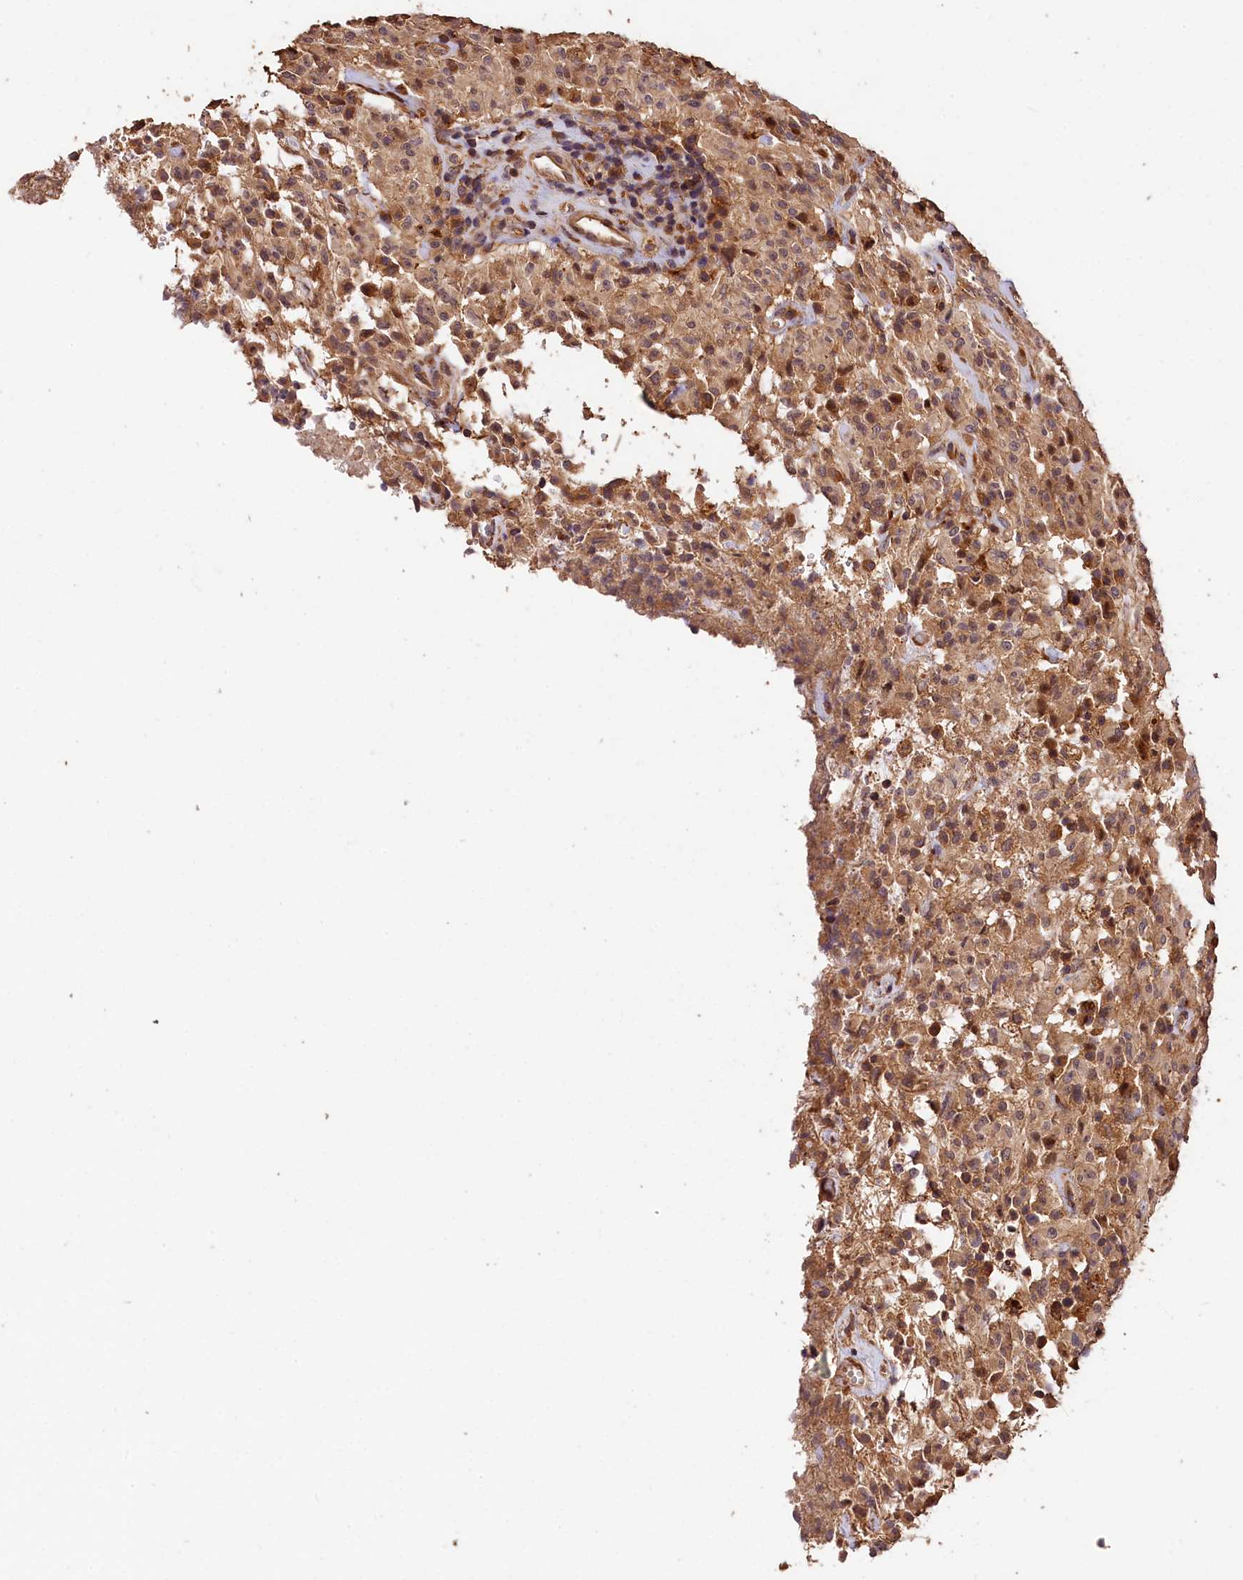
{"staining": {"intensity": "weak", "quantity": ">75%", "location": "cytoplasmic/membranous"}, "tissue": "glioma", "cell_type": "Tumor cells", "image_type": "cancer", "snomed": [{"axis": "morphology", "description": "Glioma, malignant, High grade"}, {"axis": "topography", "description": "Brain"}], "caption": "A micrograph of high-grade glioma (malignant) stained for a protein shows weak cytoplasmic/membranous brown staining in tumor cells.", "gene": "KPTN", "patient": {"sex": "female", "age": 57}}